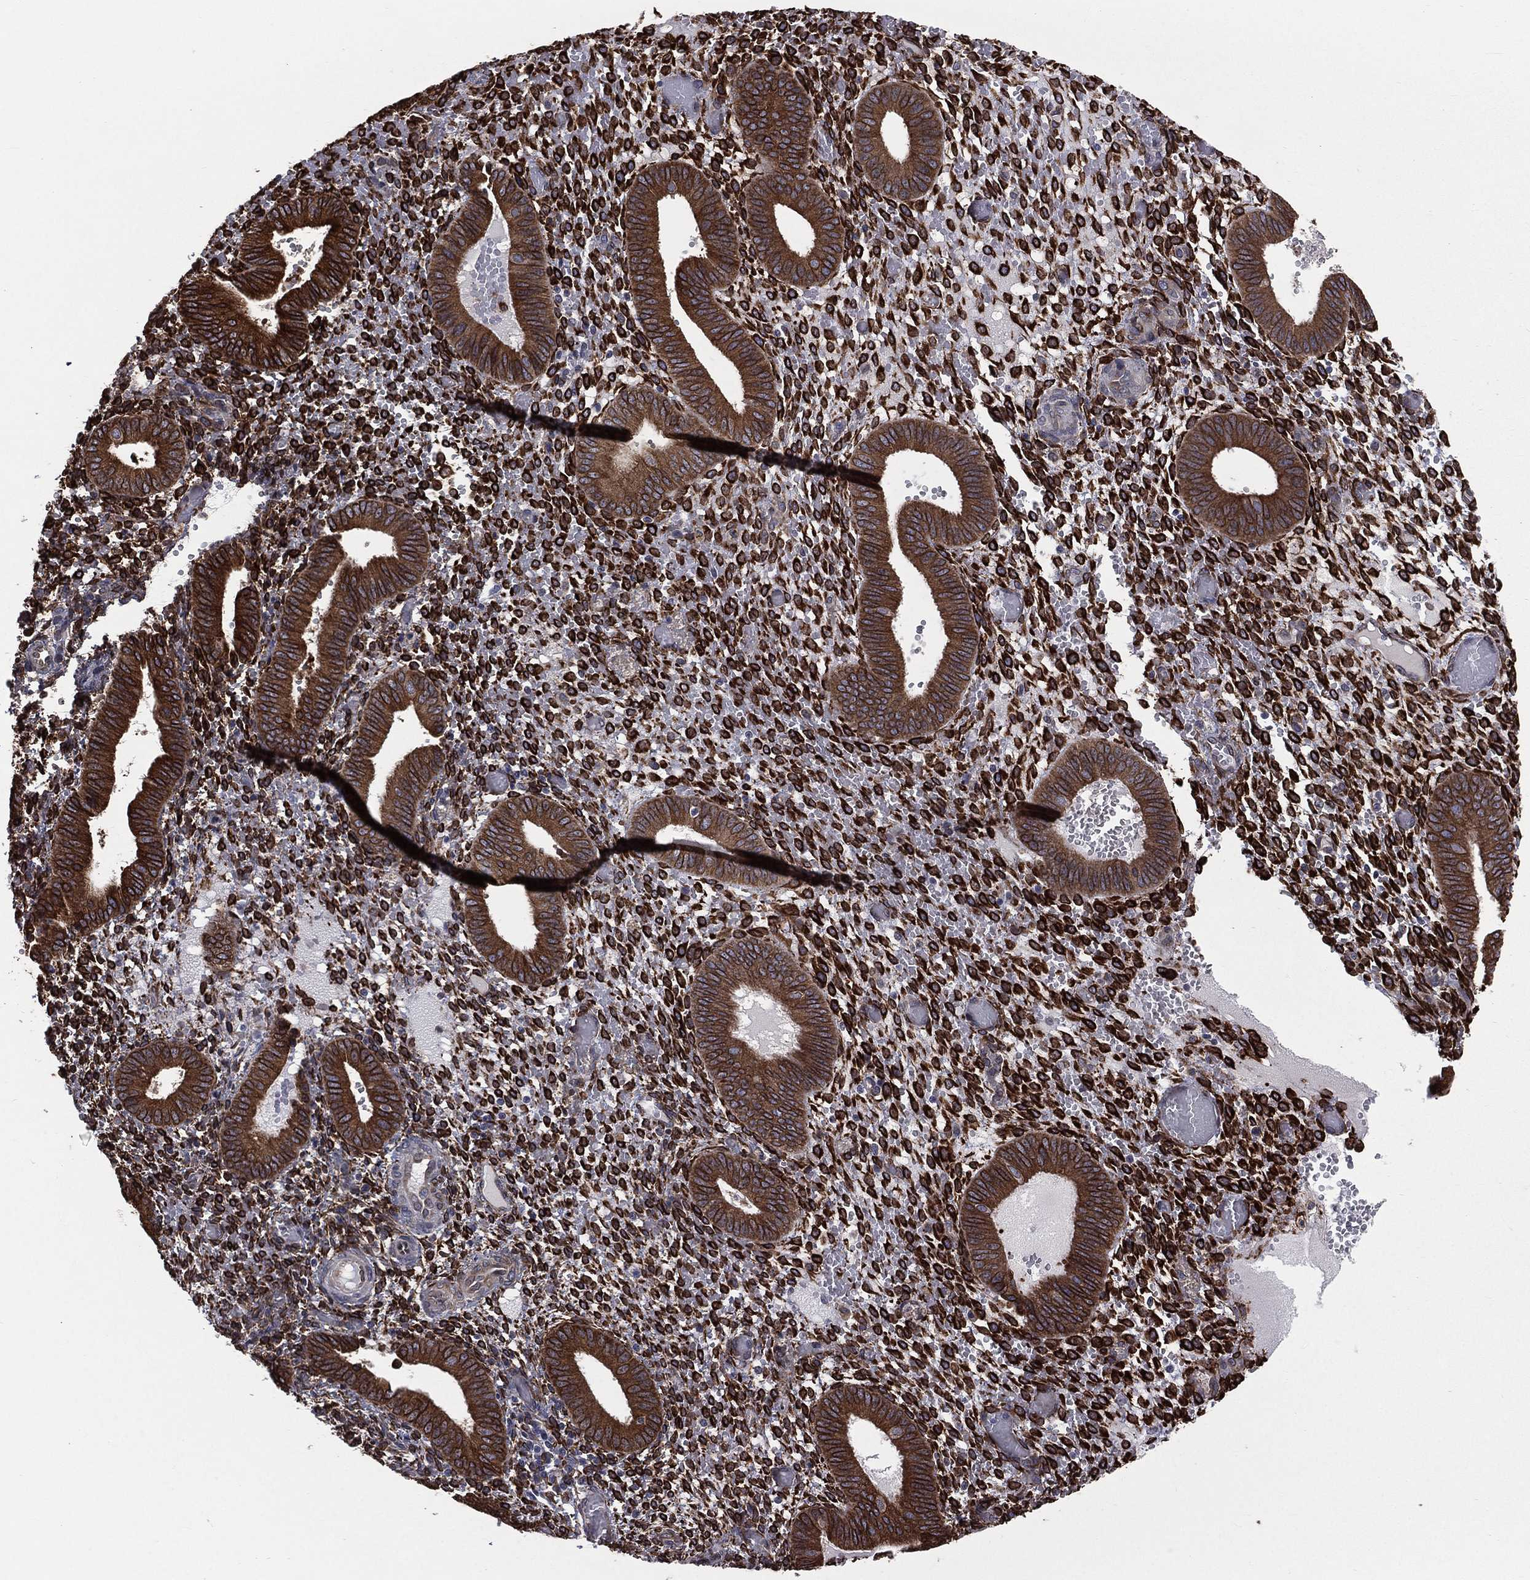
{"staining": {"intensity": "strong", "quantity": ">75%", "location": "cytoplasmic/membranous"}, "tissue": "endometrium", "cell_type": "Cells in endometrial stroma", "image_type": "normal", "snomed": [{"axis": "morphology", "description": "Normal tissue, NOS"}, {"axis": "topography", "description": "Endometrium"}], "caption": "This image displays immunohistochemistry staining of normal endometrium, with high strong cytoplasmic/membranous staining in about >75% of cells in endometrial stroma.", "gene": "PGRMC1", "patient": {"sex": "female", "age": 42}}